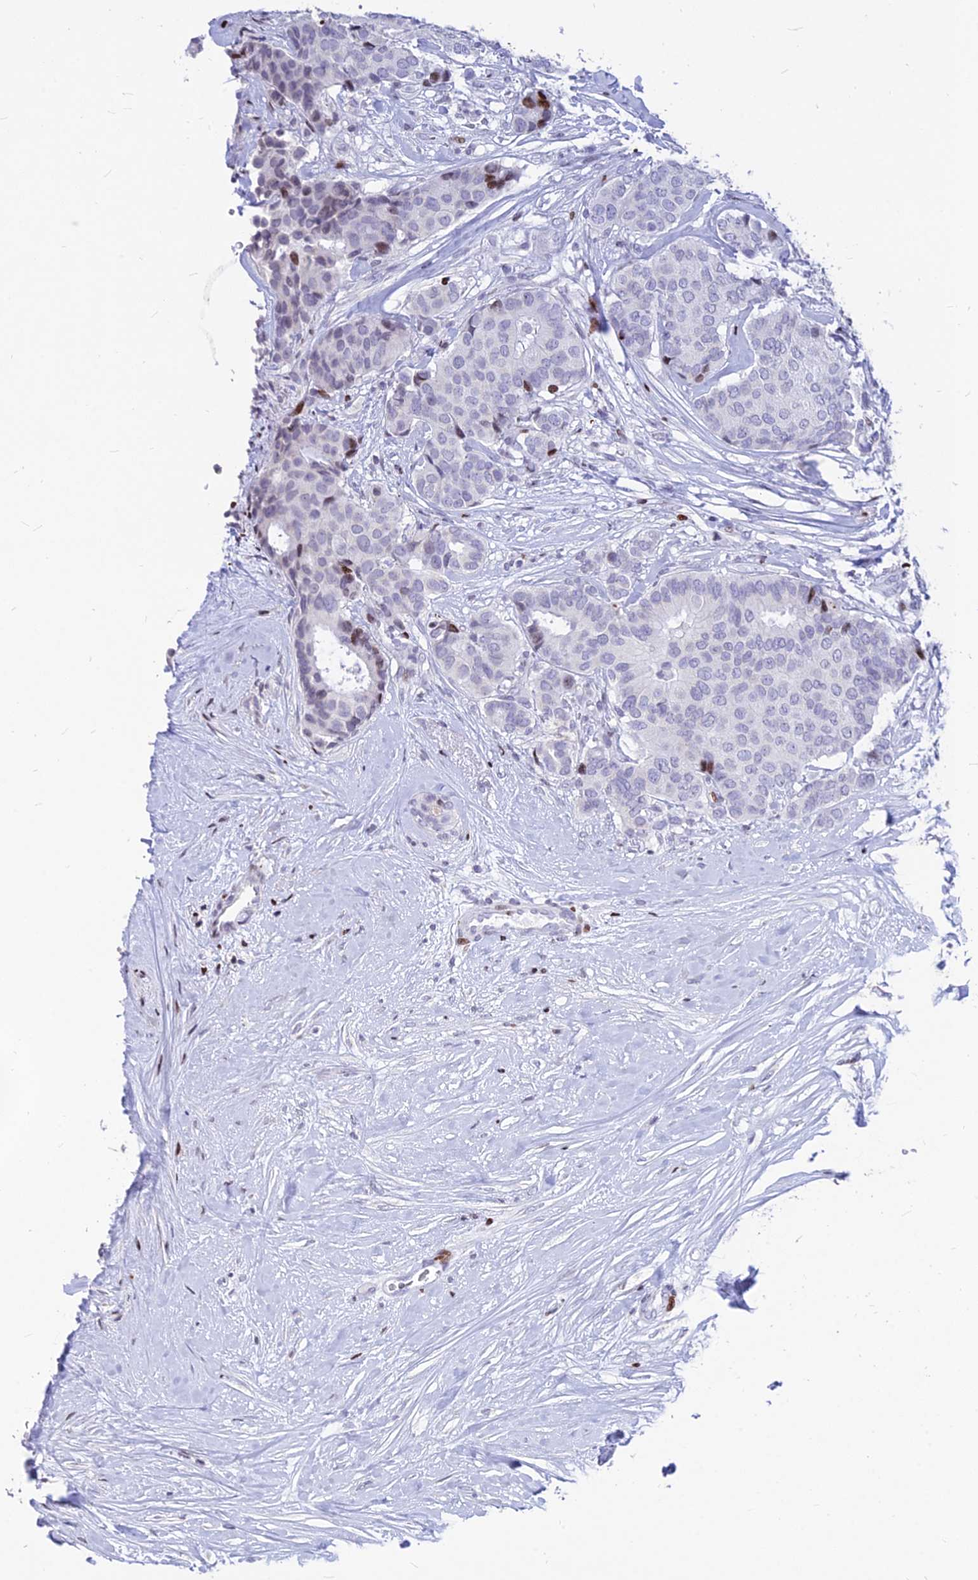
{"staining": {"intensity": "moderate", "quantity": "<25%", "location": "nuclear"}, "tissue": "breast cancer", "cell_type": "Tumor cells", "image_type": "cancer", "snomed": [{"axis": "morphology", "description": "Duct carcinoma"}, {"axis": "topography", "description": "Breast"}], "caption": "The image demonstrates staining of breast cancer, revealing moderate nuclear protein staining (brown color) within tumor cells.", "gene": "PRPS1", "patient": {"sex": "female", "age": 75}}